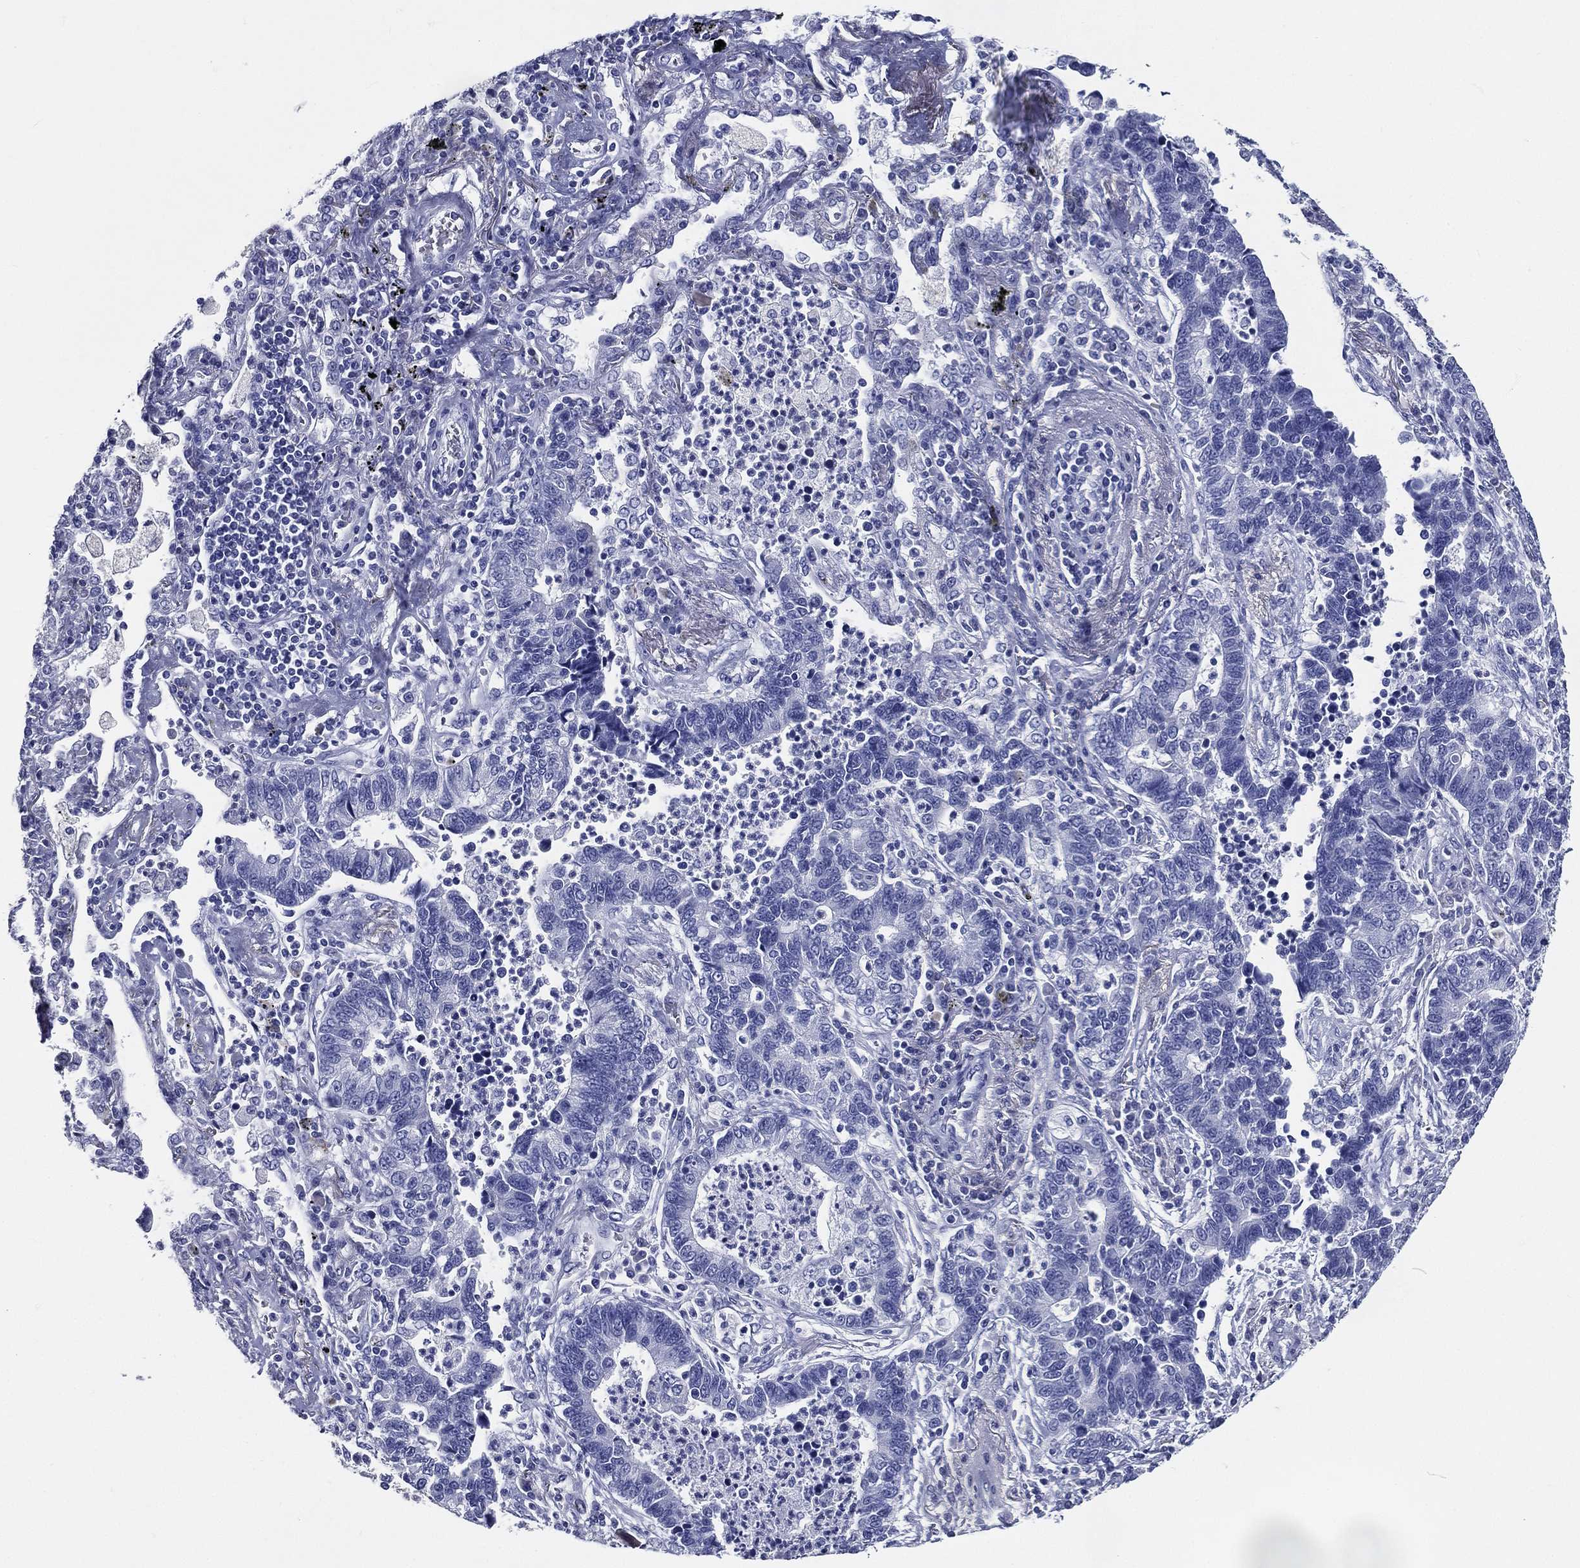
{"staining": {"intensity": "negative", "quantity": "none", "location": "none"}, "tissue": "lung cancer", "cell_type": "Tumor cells", "image_type": "cancer", "snomed": [{"axis": "morphology", "description": "Adenocarcinoma, NOS"}, {"axis": "topography", "description": "Lung"}], "caption": "Immunohistochemical staining of human lung cancer (adenocarcinoma) displays no significant expression in tumor cells.", "gene": "ACE2", "patient": {"sex": "female", "age": 57}}